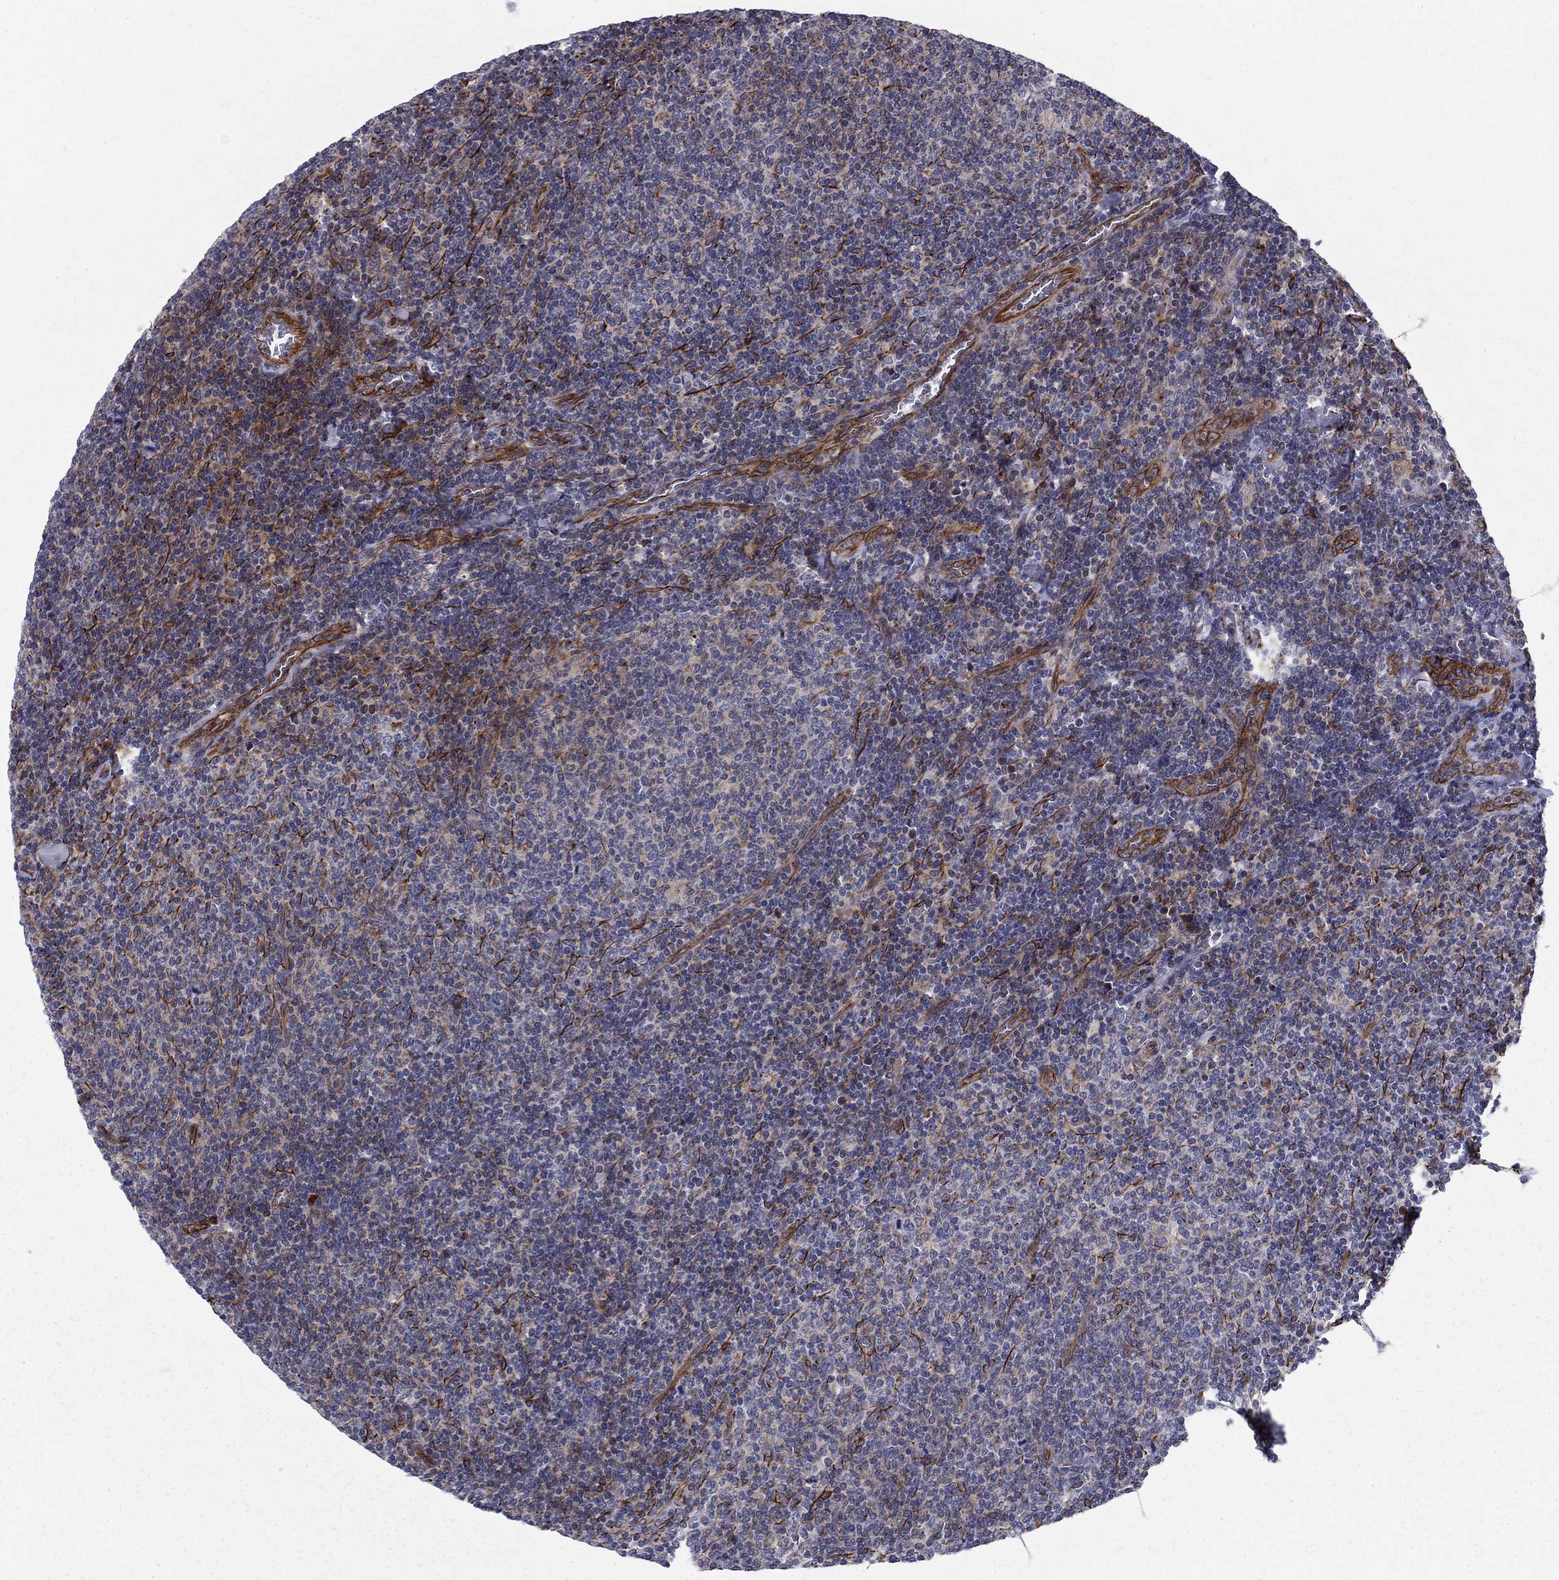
{"staining": {"intensity": "negative", "quantity": "none", "location": "none"}, "tissue": "lymphoma", "cell_type": "Tumor cells", "image_type": "cancer", "snomed": [{"axis": "morphology", "description": "Malignant lymphoma, non-Hodgkin's type, Low grade"}, {"axis": "topography", "description": "Lymph node"}], "caption": "Immunohistochemistry (IHC) image of human malignant lymphoma, non-Hodgkin's type (low-grade) stained for a protein (brown), which demonstrates no expression in tumor cells.", "gene": "CLSTN1", "patient": {"sex": "male", "age": 52}}